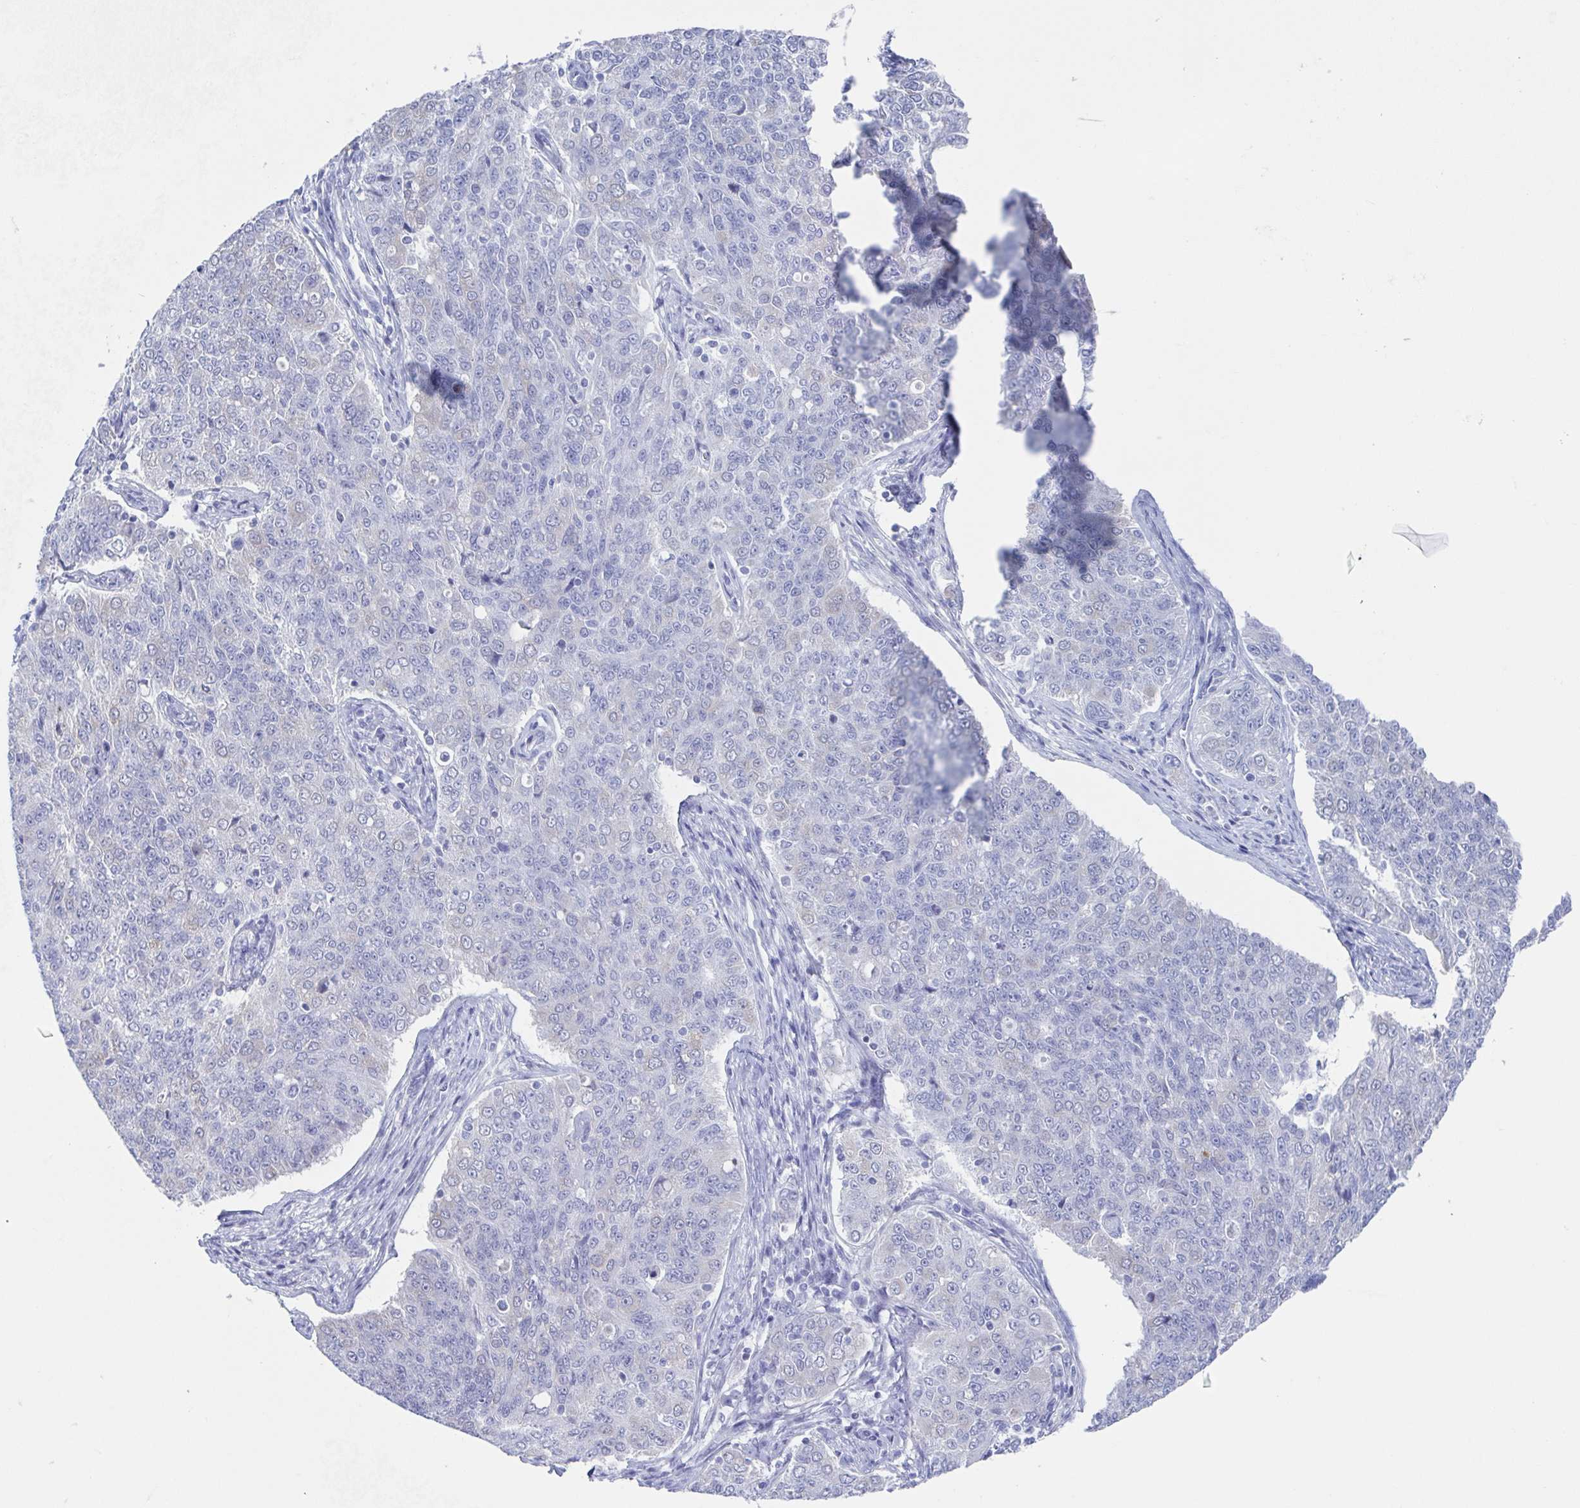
{"staining": {"intensity": "negative", "quantity": "none", "location": "none"}, "tissue": "endometrial cancer", "cell_type": "Tumor cells", "image_type": "cancer", "snomed": [{"axis": "morphology", "description": "Adenocarcinoma, NOS"}, {"axis": "topography", "description": "Endometrium"}], "caption": "A high-resolution histopathology image shows immunohistochemistry staining of endometrial adenocarcinoma, which shows no significant positivity in tumor cells.", "gene": "TEX12", "patient": {"sex": "female", "age": 43}}